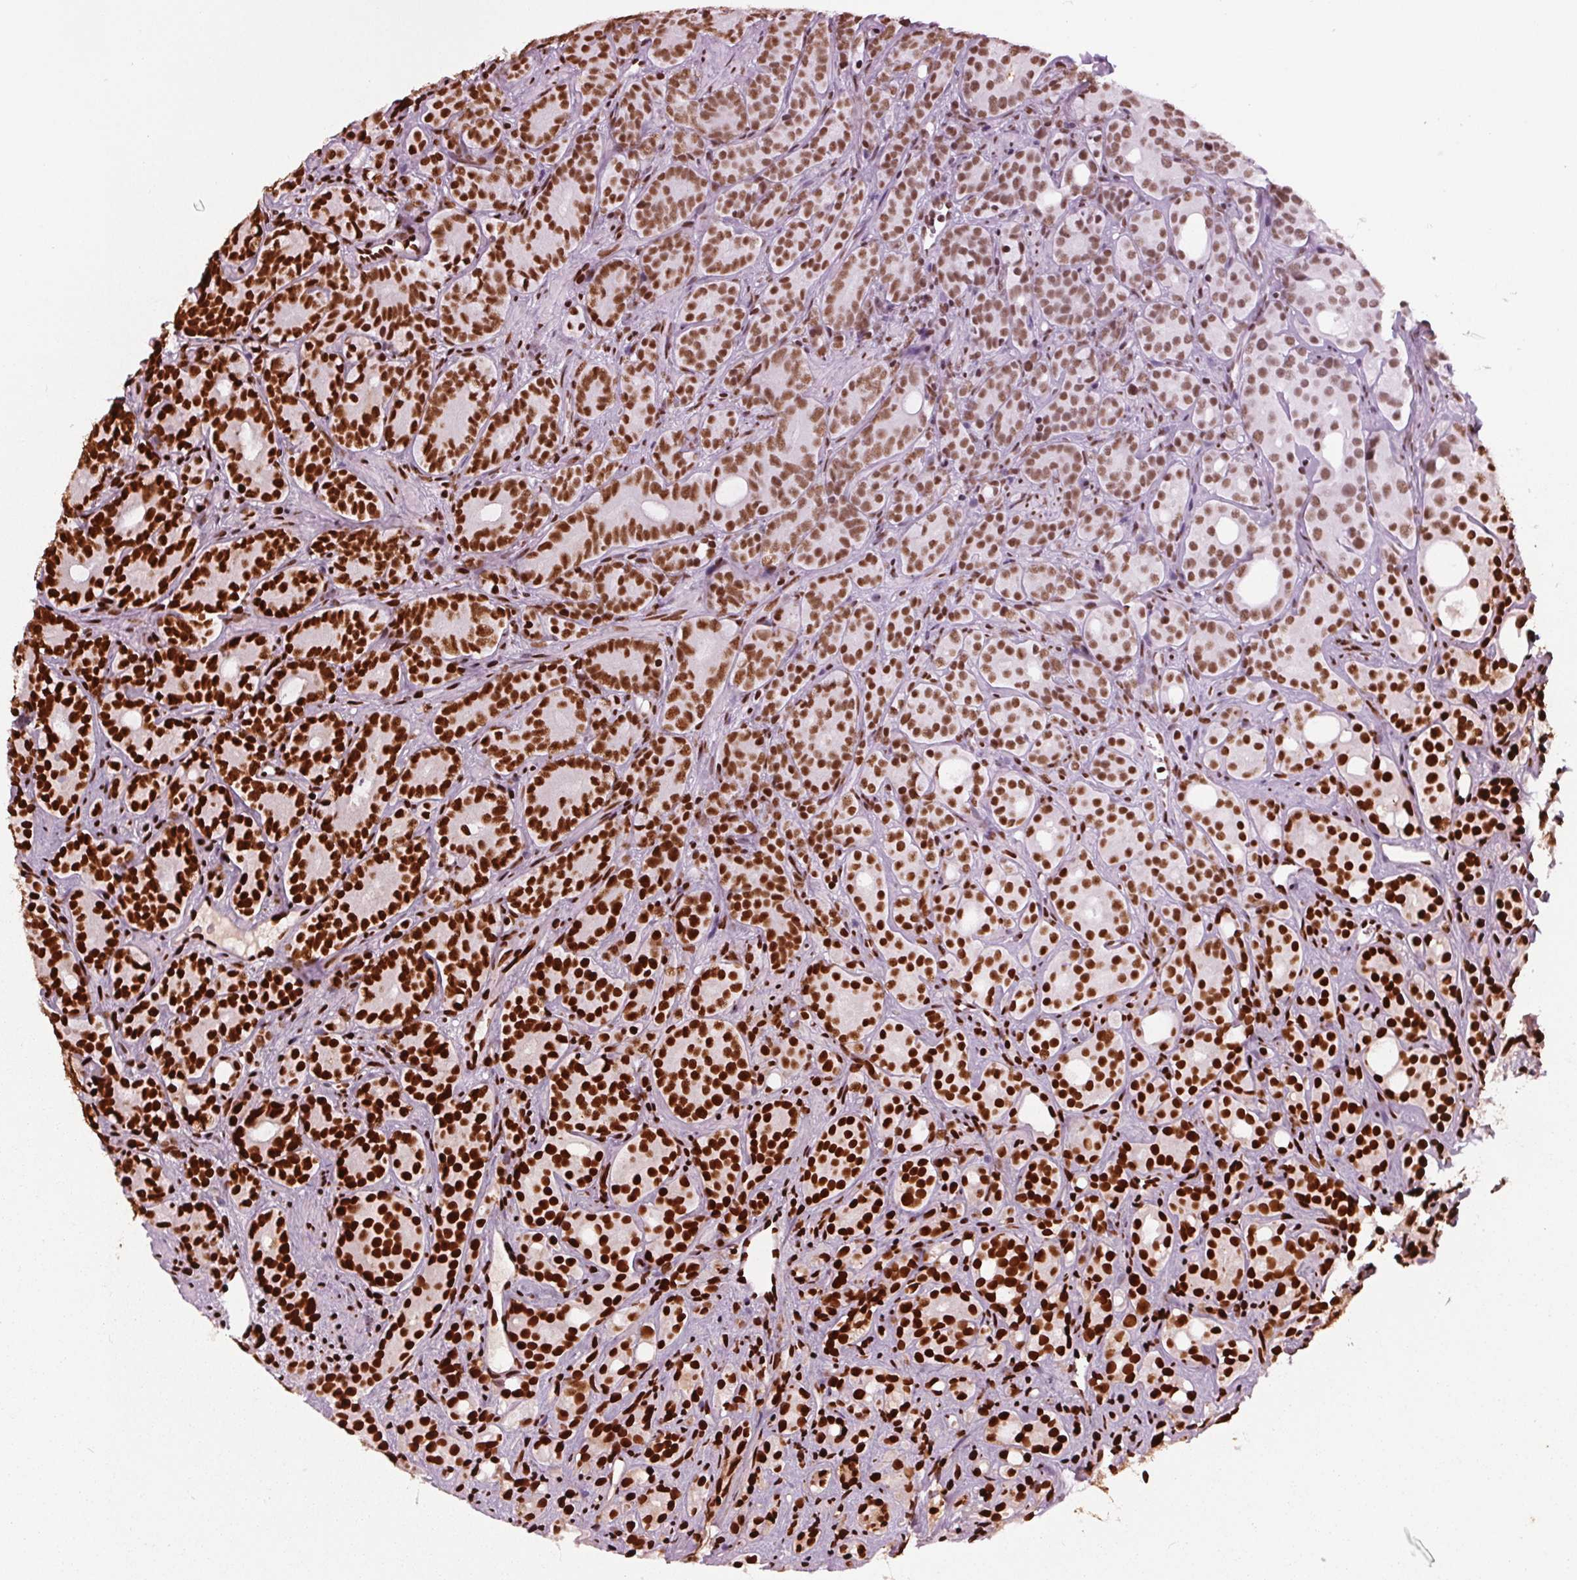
{"staining": {"intensity": "strong", "quantity": ">75%", "location": "nuclear"}, "tissue": "prostate cancer", "cell_type": "Tumor cells", "image_type": "cancer", "snomed": [{"axis": "morphology", "description": "Adenocarcinoma, High grade"}, {"axis": "topography", "description": "Prostate"}], "caption": "Strong nuclear protein staining is identified in about >75% of tumor cells in prostate cancer (high-grade adenocarcinoma). The protein is stained brown, and the nuclei are stained in blue (DAB (3,3'-diaminobenzidine) IHC with brightfield microscopy, high magnification).", "gene": "BRD4", "patient": {"sex": "male", "age": 84}}